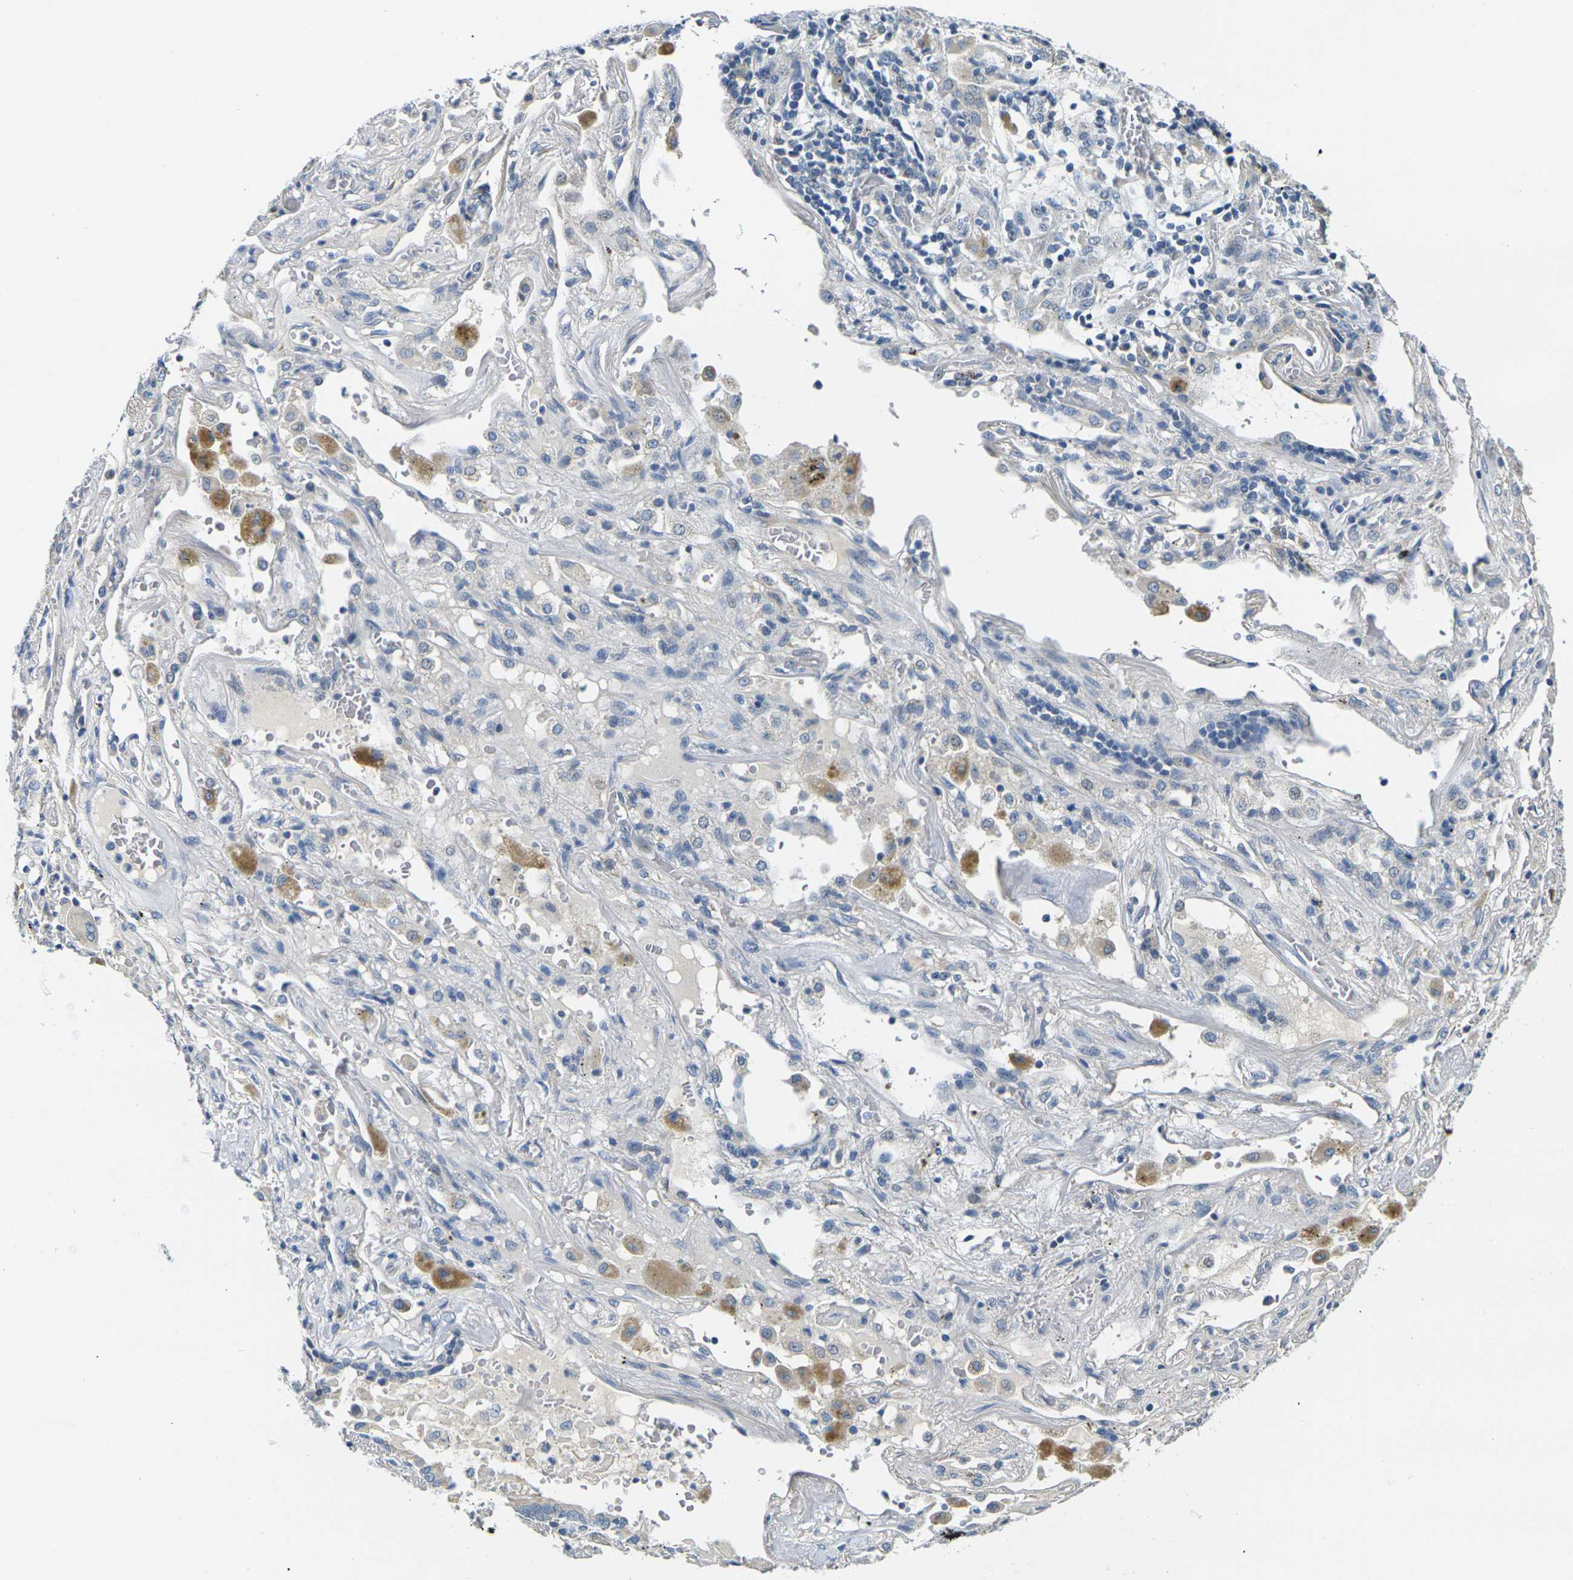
{"staining": {"intensity": "negative", "quantity": "none", "location": "none"}, "tissue": "lung cancer", "cell_type": "Tumor cells", "image_type": "cancer", "snomed": [{"axis": "morphology", "description": "Squamous cell carcinoma, NOS"}, {"axis": "topography", "description": "Lung"}], "caption": "Immunohistochemistry (IHC) micrograph of neoplastic tissue: lung cancer stained with DAB (3,3'-diaminobenzidine) demonstrates no significant protein expression in tumor cells. (Brightfield microscopy of DAB (3,3'-diaminobenzidine) IHC at high magnification).", "gene": "SHISAL2B", "patient": {"sex": "male", "age": 57}}